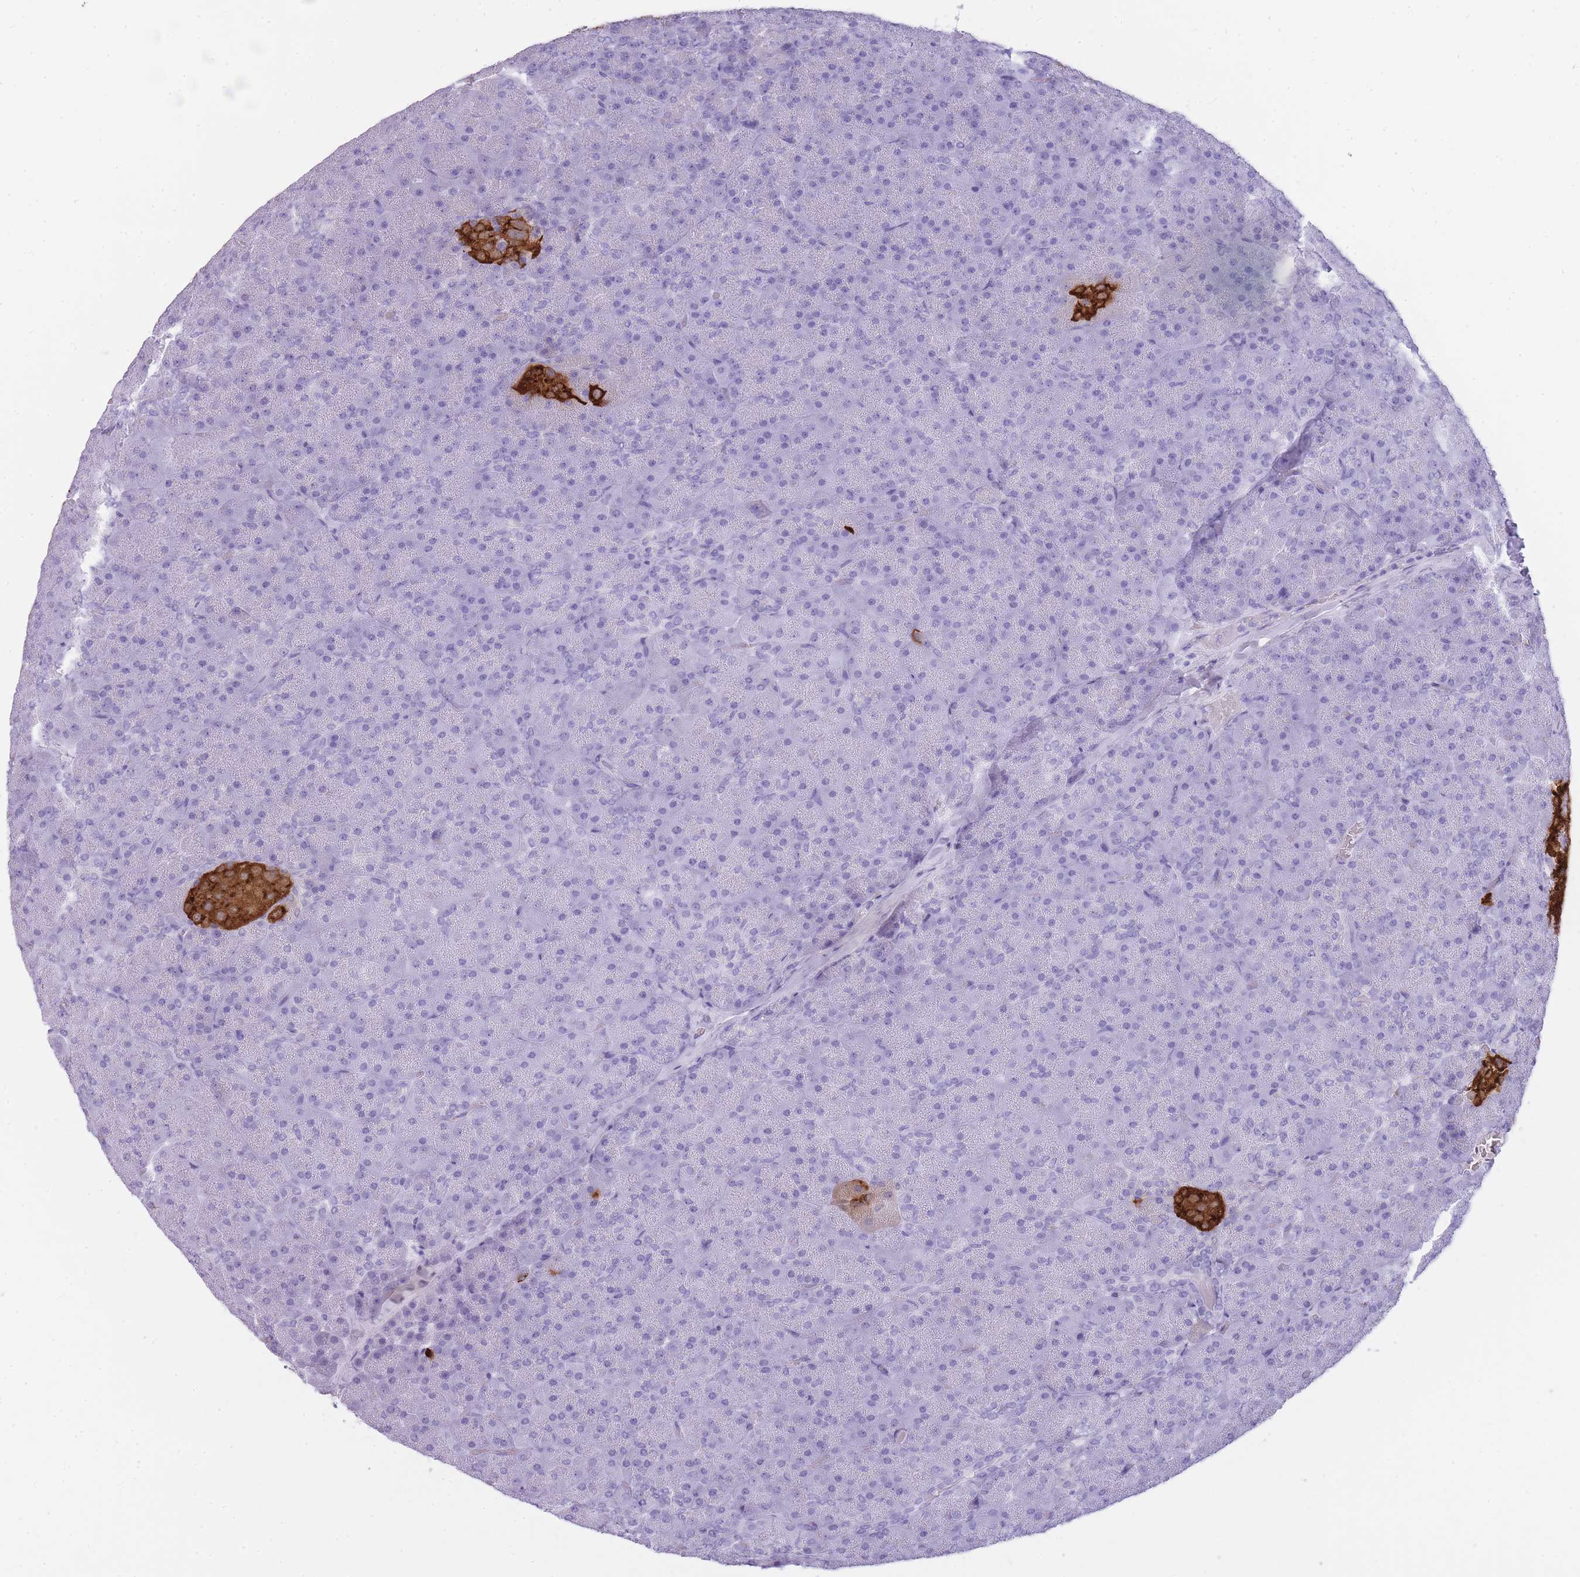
{"staining": {"intensity": "negative", "quantity": "none", "location": "none"}, "tissue": "pancreas", "cell_type": "Exocrine glandular cells", "image_type": "normal", "snomed": [{"axis": "morphology", "description": "Normal tissue, NOS"}, {"axis": "topography", "description": "Pancreas"}], "caption": "Pancreas was stained to show a protein in brown. There is no significant positivity in exocrine glandular cells. The staining is performed using DAB (3,3'-diaminobenzidine) brown chromogen with nuclei counter-stained in using hematoxylin.", "gene": "INS", "patient": {"sex": "male", "age": 36}}